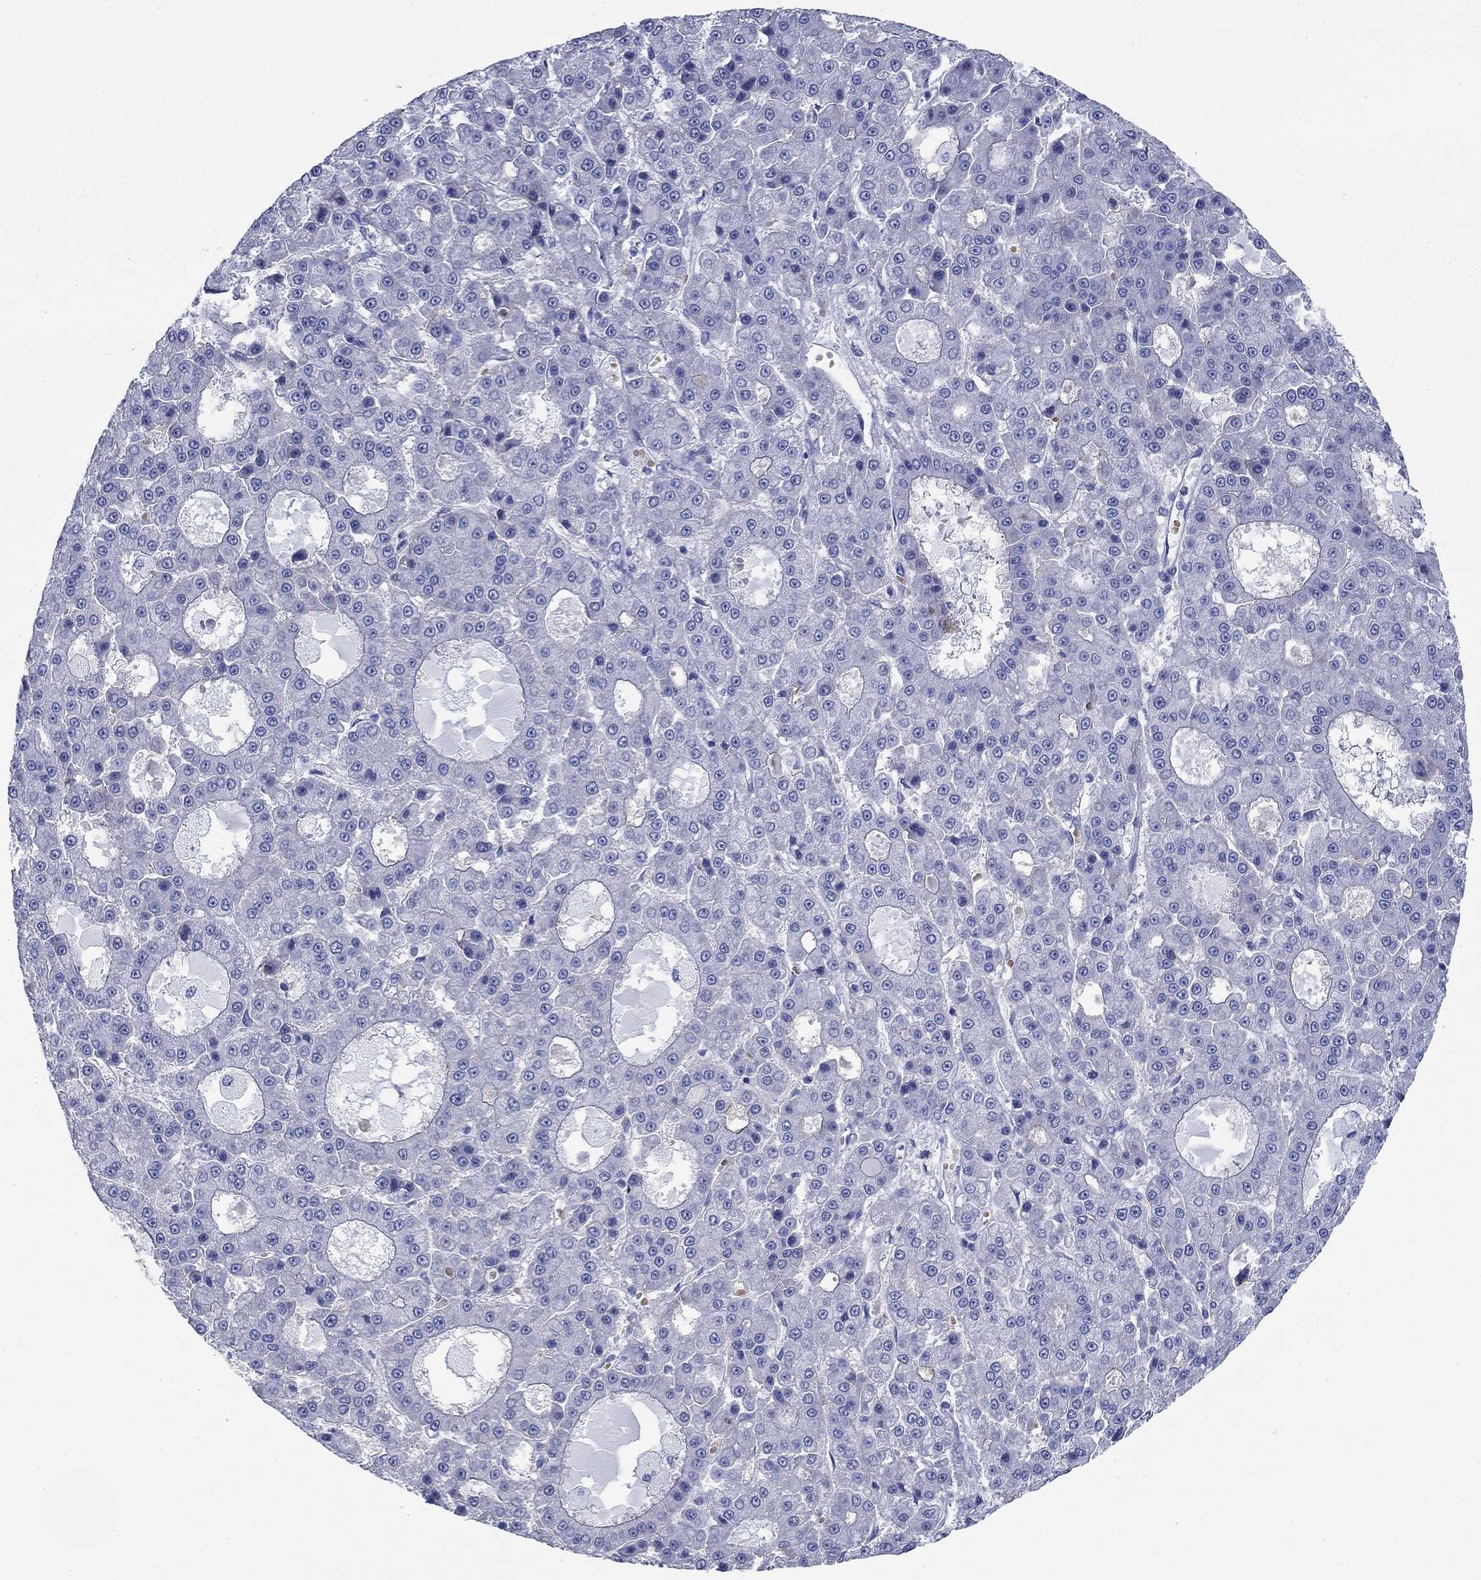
{"staining": {"intensity": "negative", "quantity": "none", "location": "none"}, "tissue": "liver cancer", "cell_type": "Tumor cells", "image_type": "cancer", "snomed": [{"axis": "morphology", "description": "Carcinoma, Hepatocellular, NOS"}, {"axis": "topography", "description": "Liver"}], "caption": "The immunohistochemistry (IHC) histopathology image has no significant staining in tumor cells of hepatocellular carcinoma (liver) tissue.", "gene": "GPC1", "patient": {"sex": "male", "age": 70}}